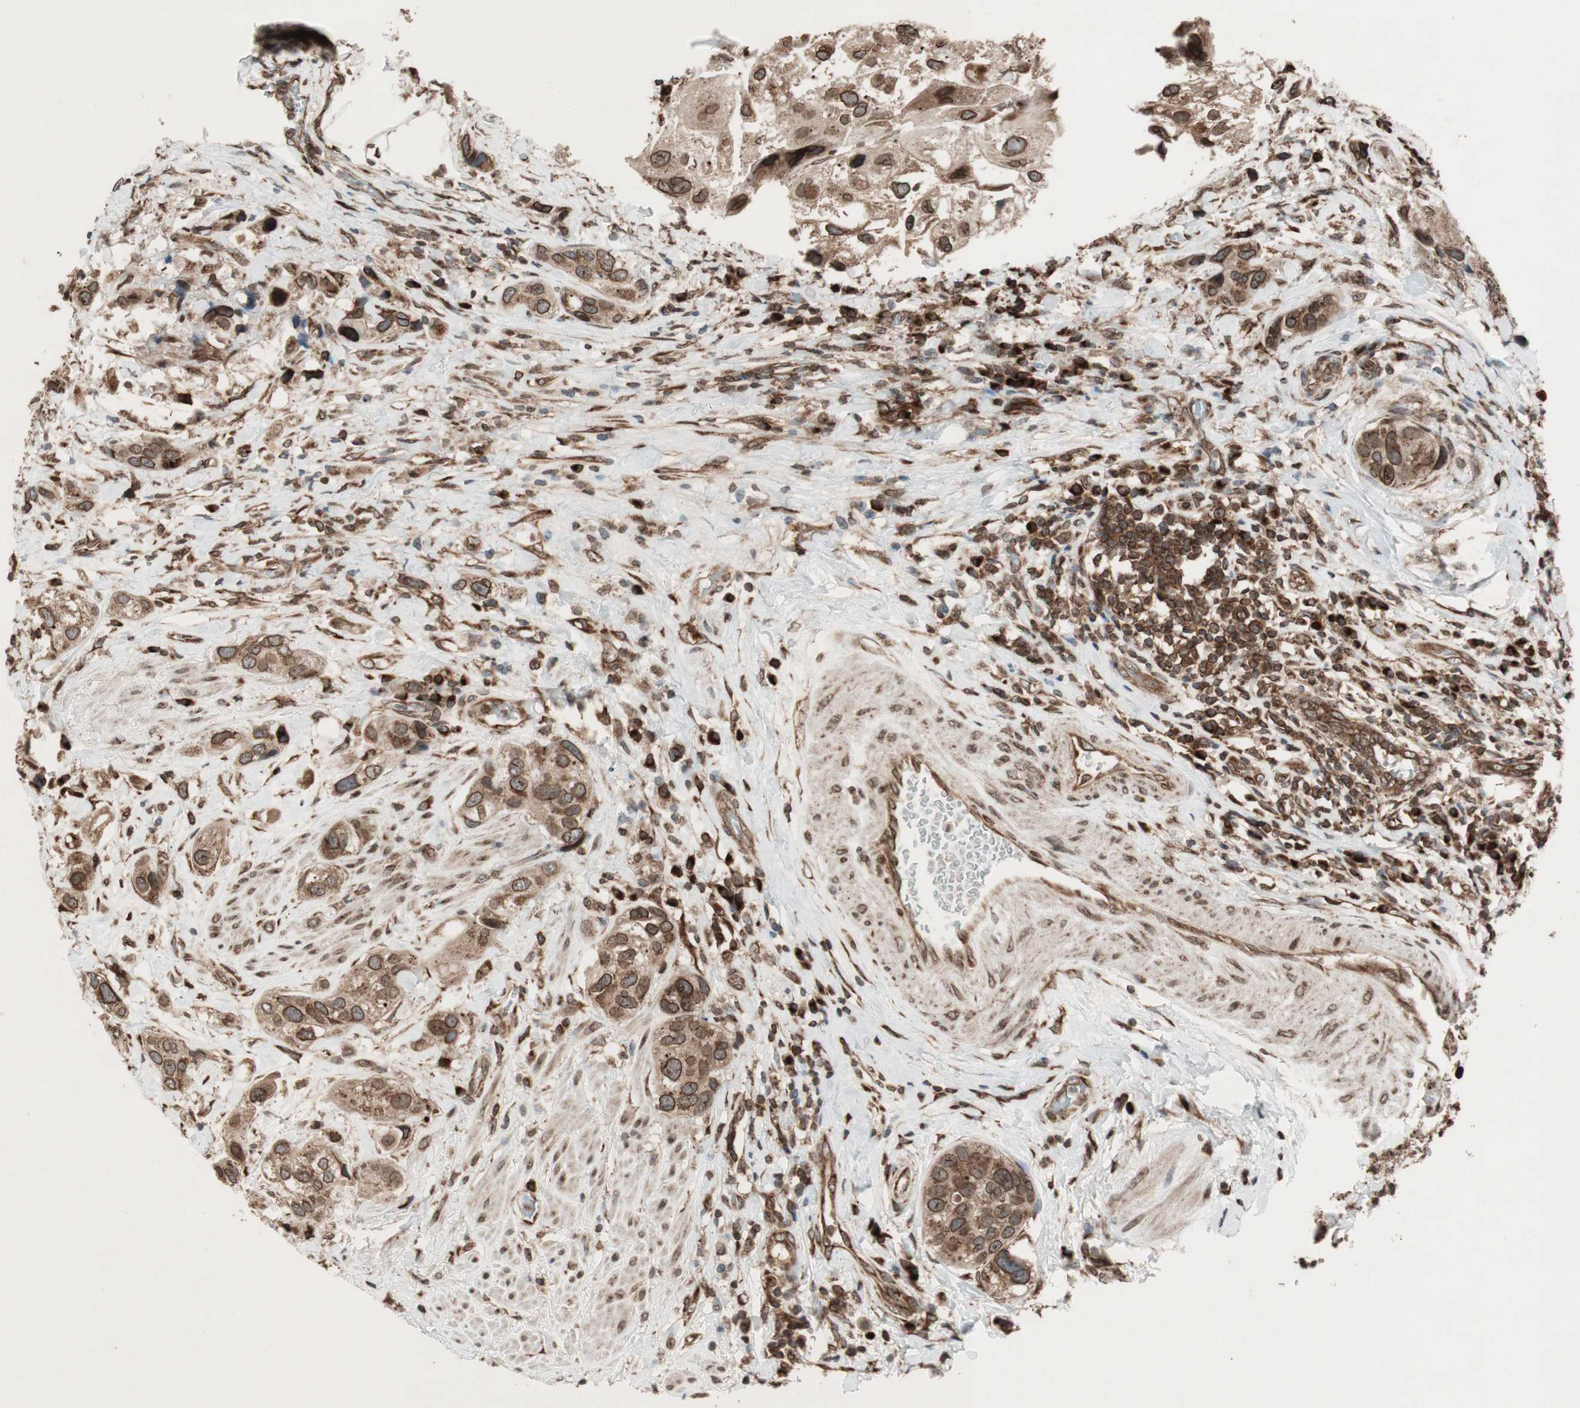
{"staining": {"intensity": "strong", "quantity": ">75%", "location": "cytoplasmic/membranous,nuclear"}, "tissue": "urothelial cancer", "cell_type": "Tumor cells", "image_type": "cancer", "snomed": [{"axis": "morphology", "description": "Urothelial carcinoma, High grade"}, {"axis": "topography", "description": "Urinary bladder"}], "caption": "Protein staining of urothelial cancer tissue reveals strong cytoplasmic/membranous and nuclear staining in about >75% of tumor cells.", "gene": "NUP62", "patient": {"sex": "female", "age": 64}}